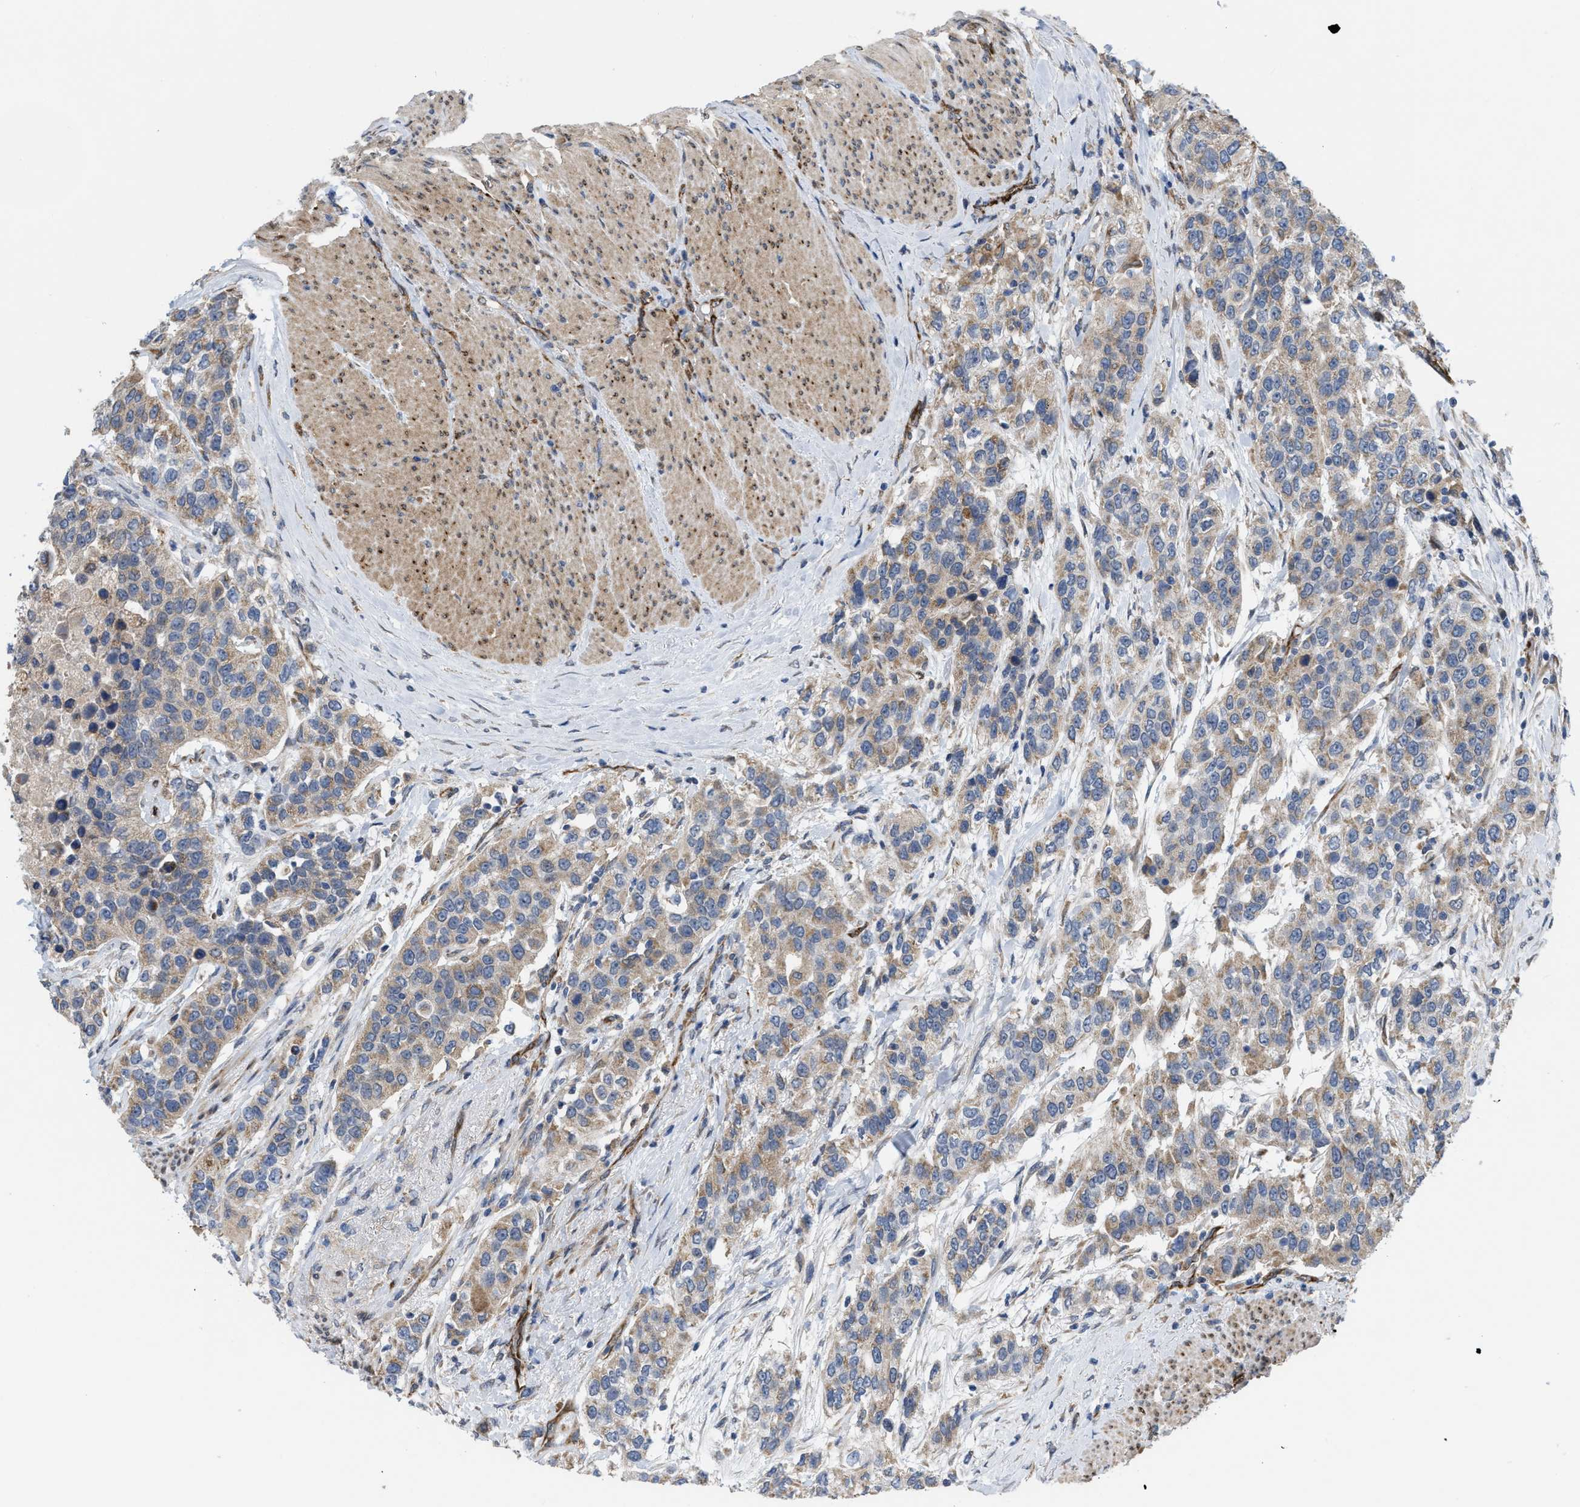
{"staining": {"intensity": "moderate", "quantity": ">75%", "location": "cytoplasmic/membranous"}, "tissue": "urothelial cancer", "cell_type": "Tumor cells", "image_type": "cancer", "snomed": [{"axis": "morphology", "description": "Urothelial carcinoma, High grade"}, {"axis": "topography", "description": "Urinary bladder"}], "caption": "Tumor cells demonstrate medium levels of moderate cytoplasmic/membranous staining in about >75% of cells in urothelial cancer. (brown staining indicates protein expression, while blue staining denotes nuclei).", "gene": "EOGT", "patient": {"sex": "female", "age": 80}}